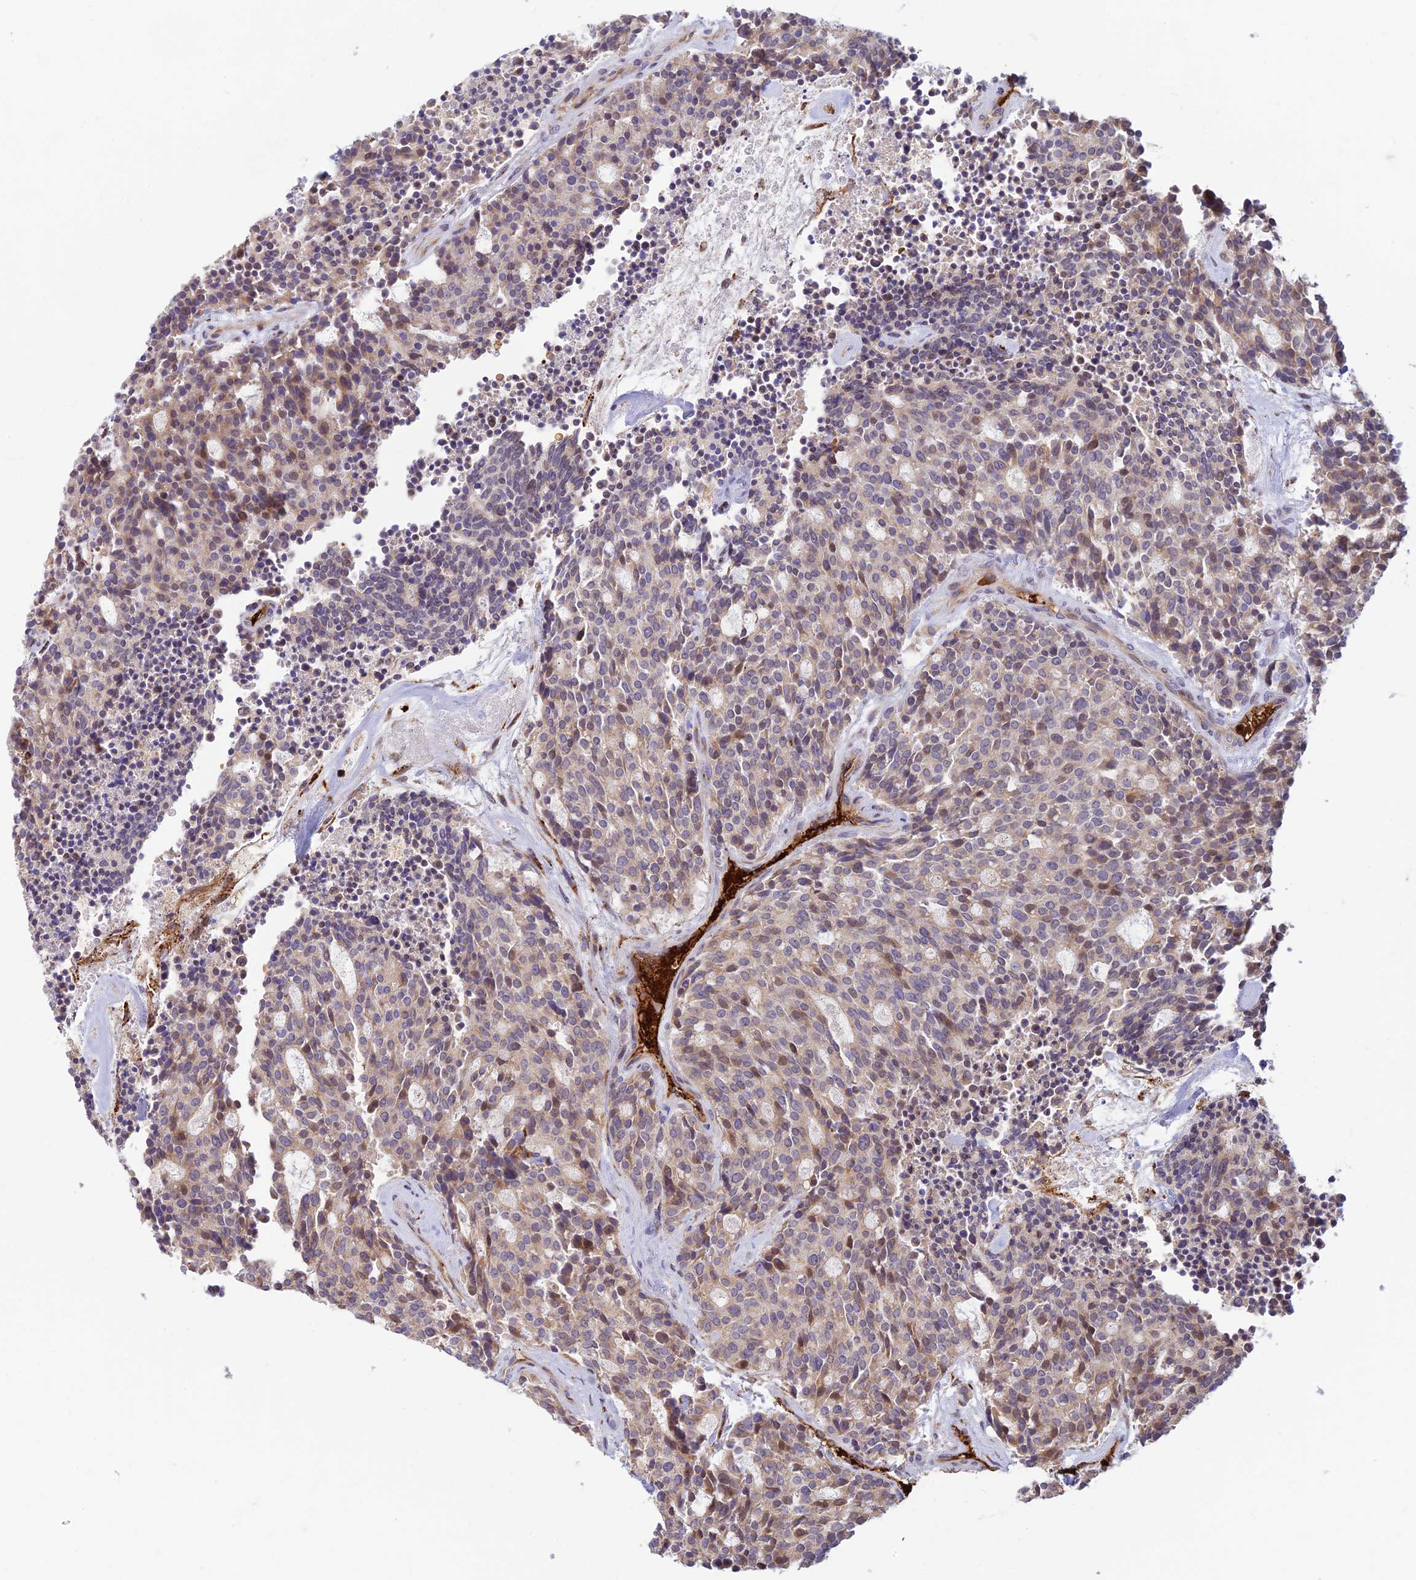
{"staining": {"intensity": "weak", "quantity": "25%-75%", "location": "cytoplasmic/membranous,nuclear"}, "tissue": "carcinoid", "cell_type": "Tumor cells", "image_type": "cancer", "snomed": [{"axis": "morphology", "description": "Carcinoid, malignant, NOS"}, {"axis": "topography", "description": "Pancreas"}], "caption": "Tumor cells exhibit weak cytoplasmic/membranous and nuclear expression in approximately 25%-75% of cells in carcinoid. The protein of interest is stained brown, and the nuclei are stained in blue (DAB IHC with brightfield microscopy, high magnification).", "gene": "UFSP2", "patient": {"sex": "female", "age": 54}}